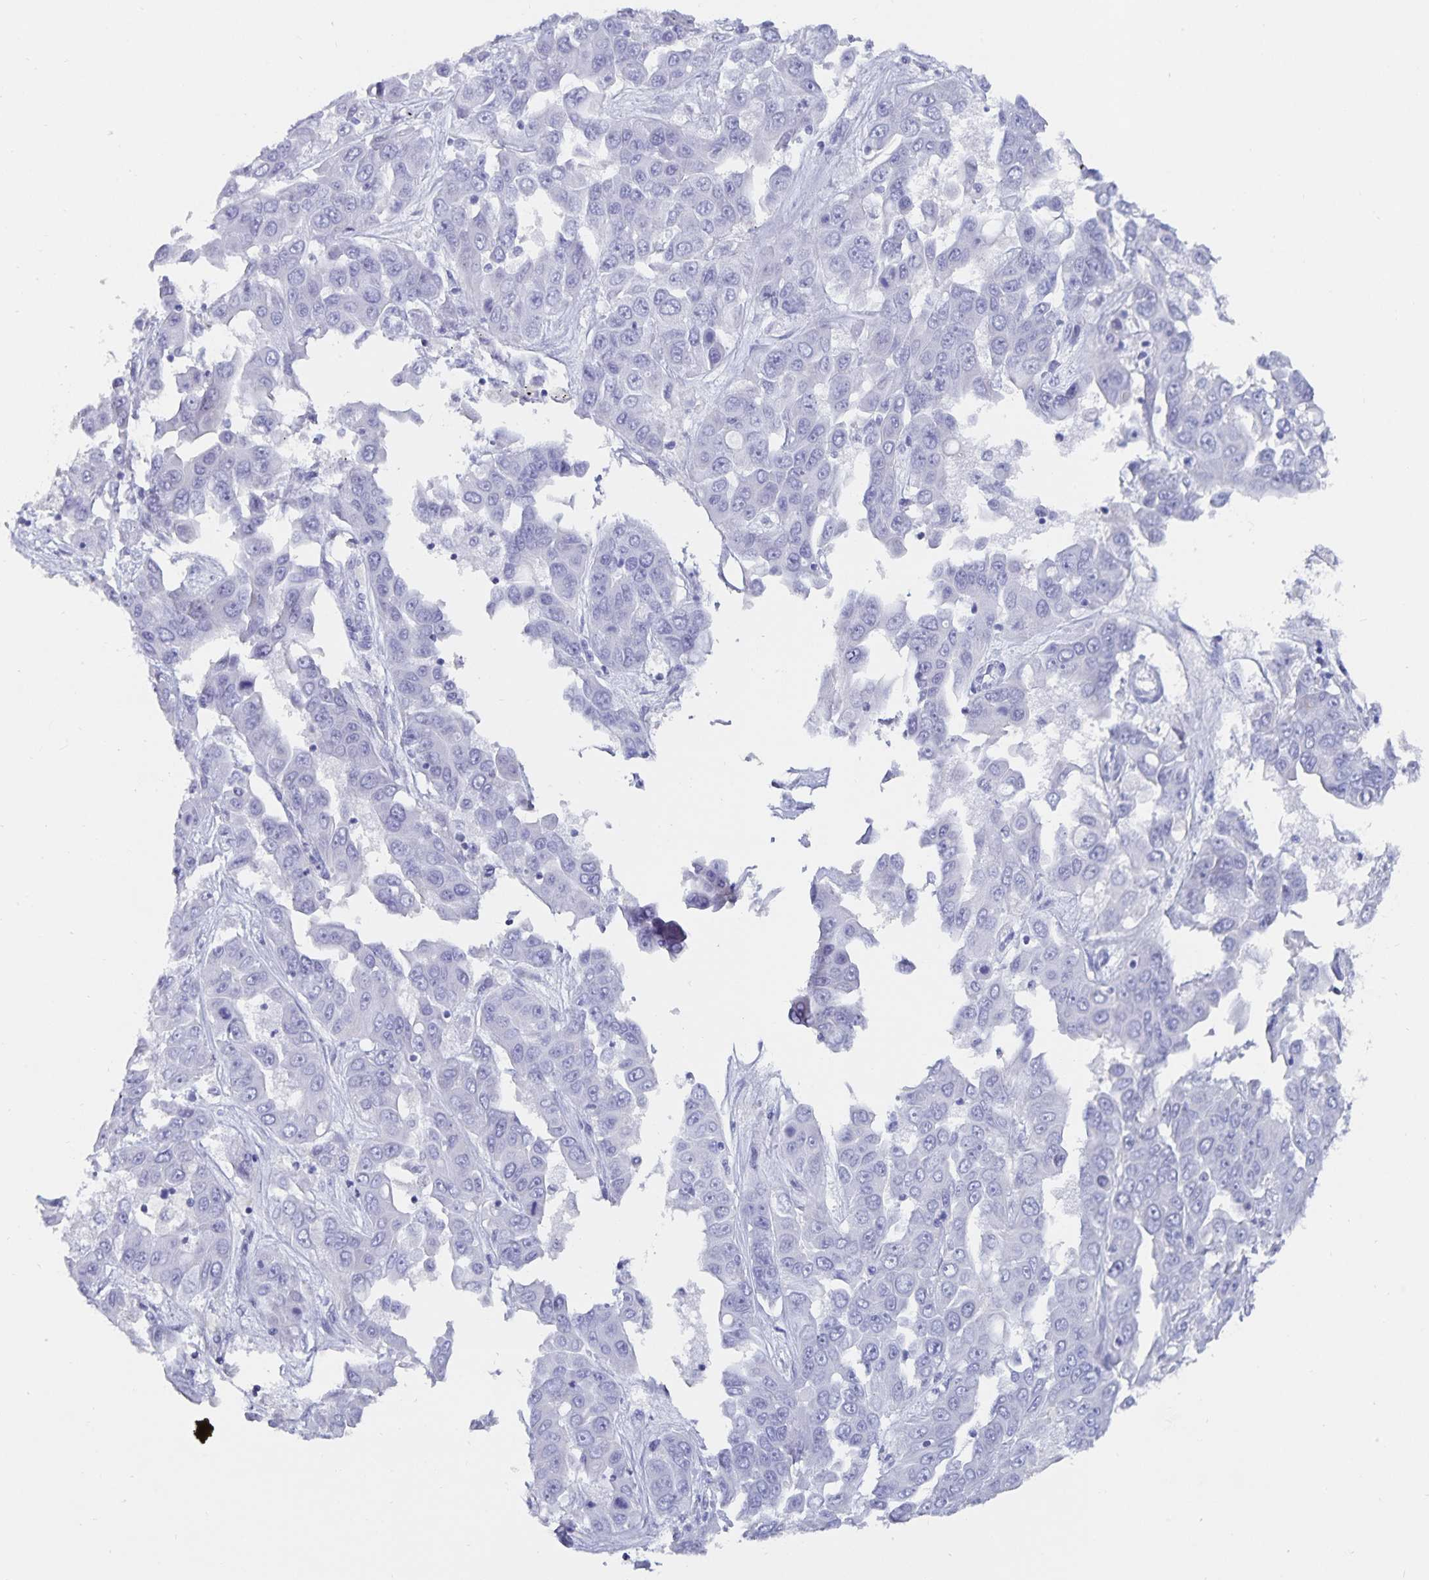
{"staining": {"intensity": "negative", "quantity": "none", "location": "none"}, "tissue": "liver cancer", "cell_type": "Tumor cells", "image_type": "cancer", "snomed": [{"axis": "morphology", "description": "Cholangiocarcinoma"}, {"axis": "topography", "description": "Liver"}], "caption": "This micrograph is of liver cancer stained with immunohistochemistry (IHC) to label a protein in brown with the nuclei are counter-stained blue. There is no staining in tumor cells. (Immunohistochemistry (ihc), brightfield microscopy, high magnification).", "gene": "C19orf73", "patient": {"sex": "female", "age": 52}}